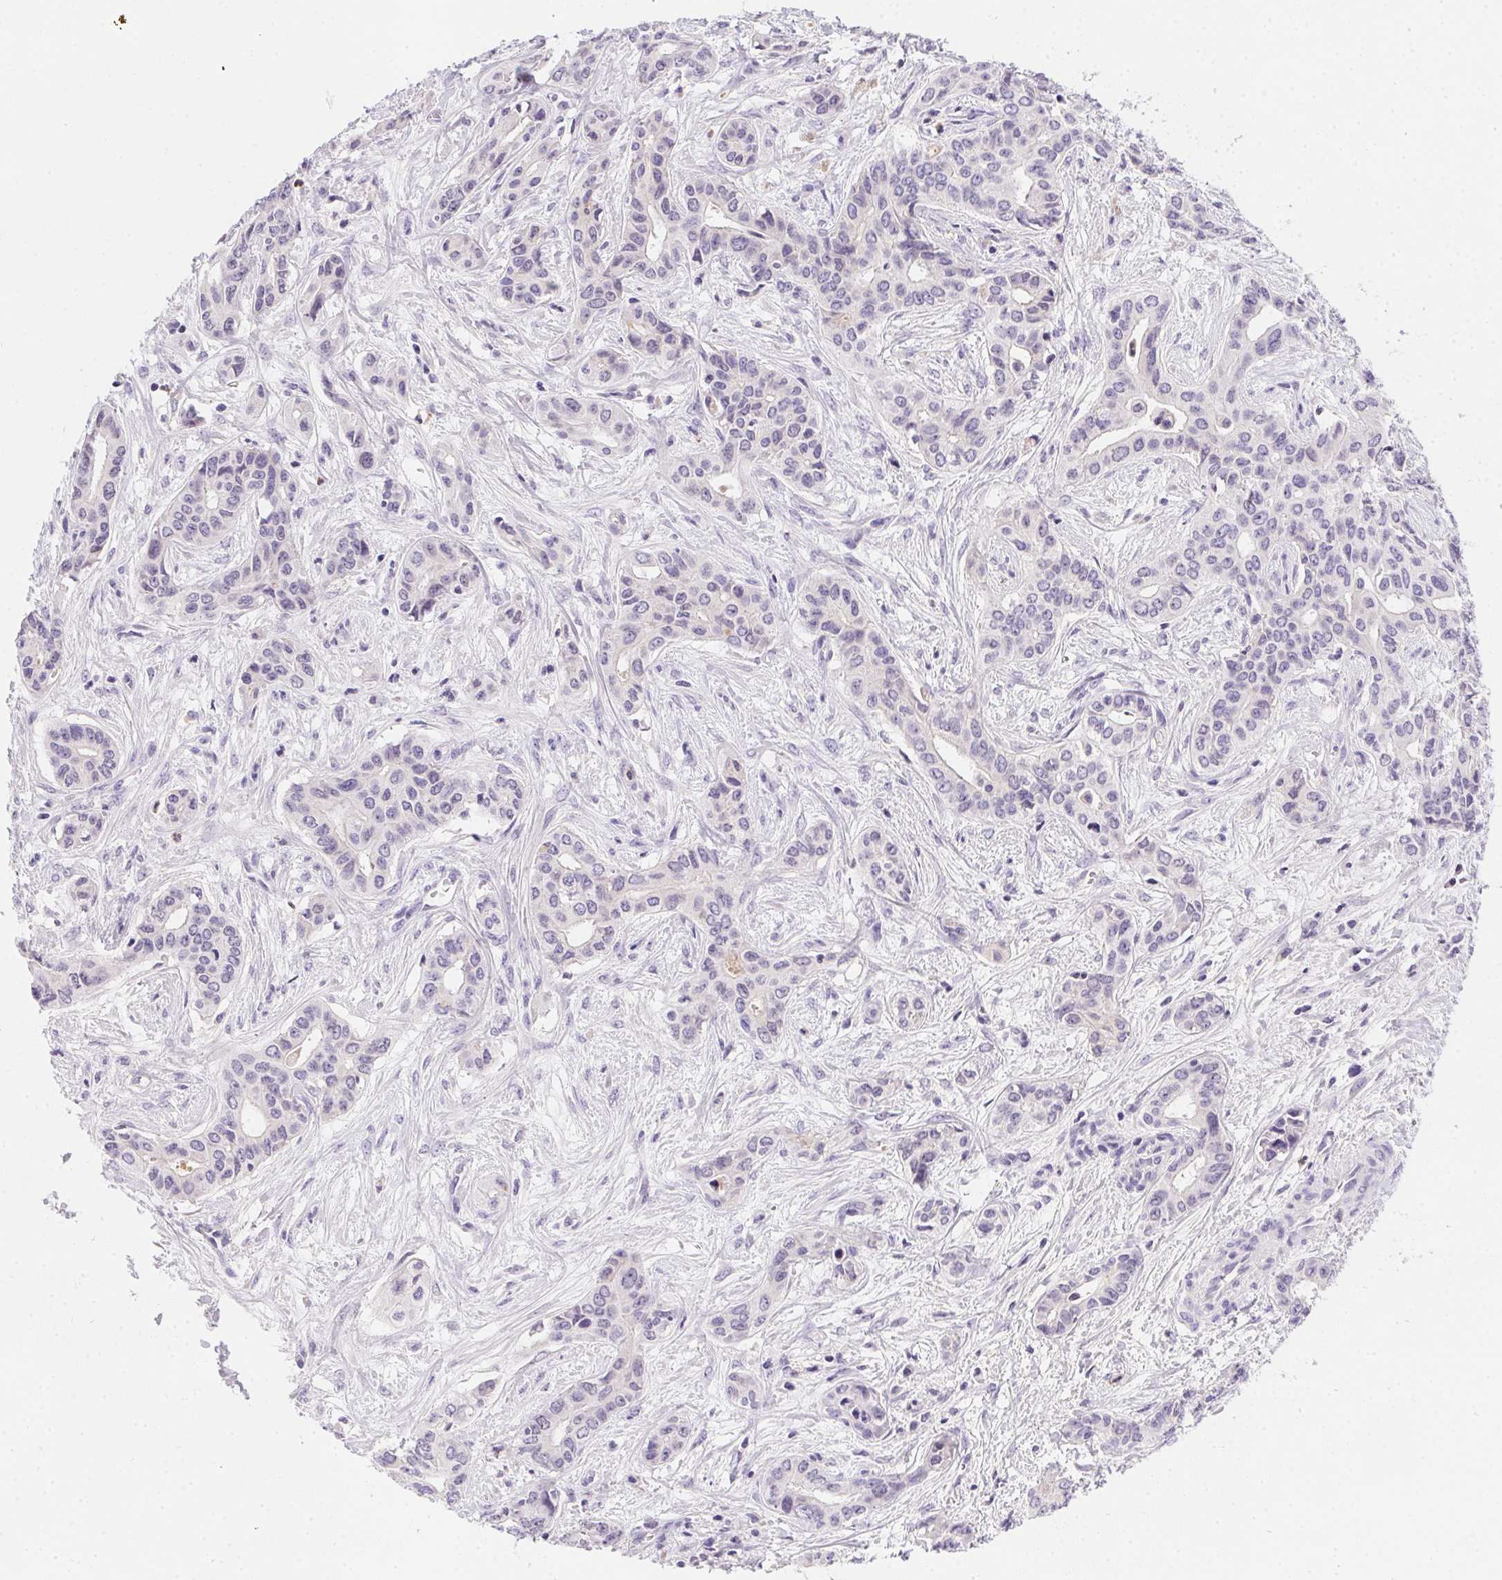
{"staining": {"intensity": "negative", "quantity": "none", "location": "none"}, "tissue": "liver cancer", "cell_type": "Tumor cells", "image_type": "cancer", "snomed": [{"axis": "morphology", "description": "Cholangiocarcinoma"}, {"axis": "topography", "description": "Liver"}], "caption": "High power microscopy photomicrograph of an immunohistochemistry histopathology image of liver cancer, revealing no significant expression in tumor cells.", "gene": "SSTR4", "patient": {"sex": "female", "age": 65}}